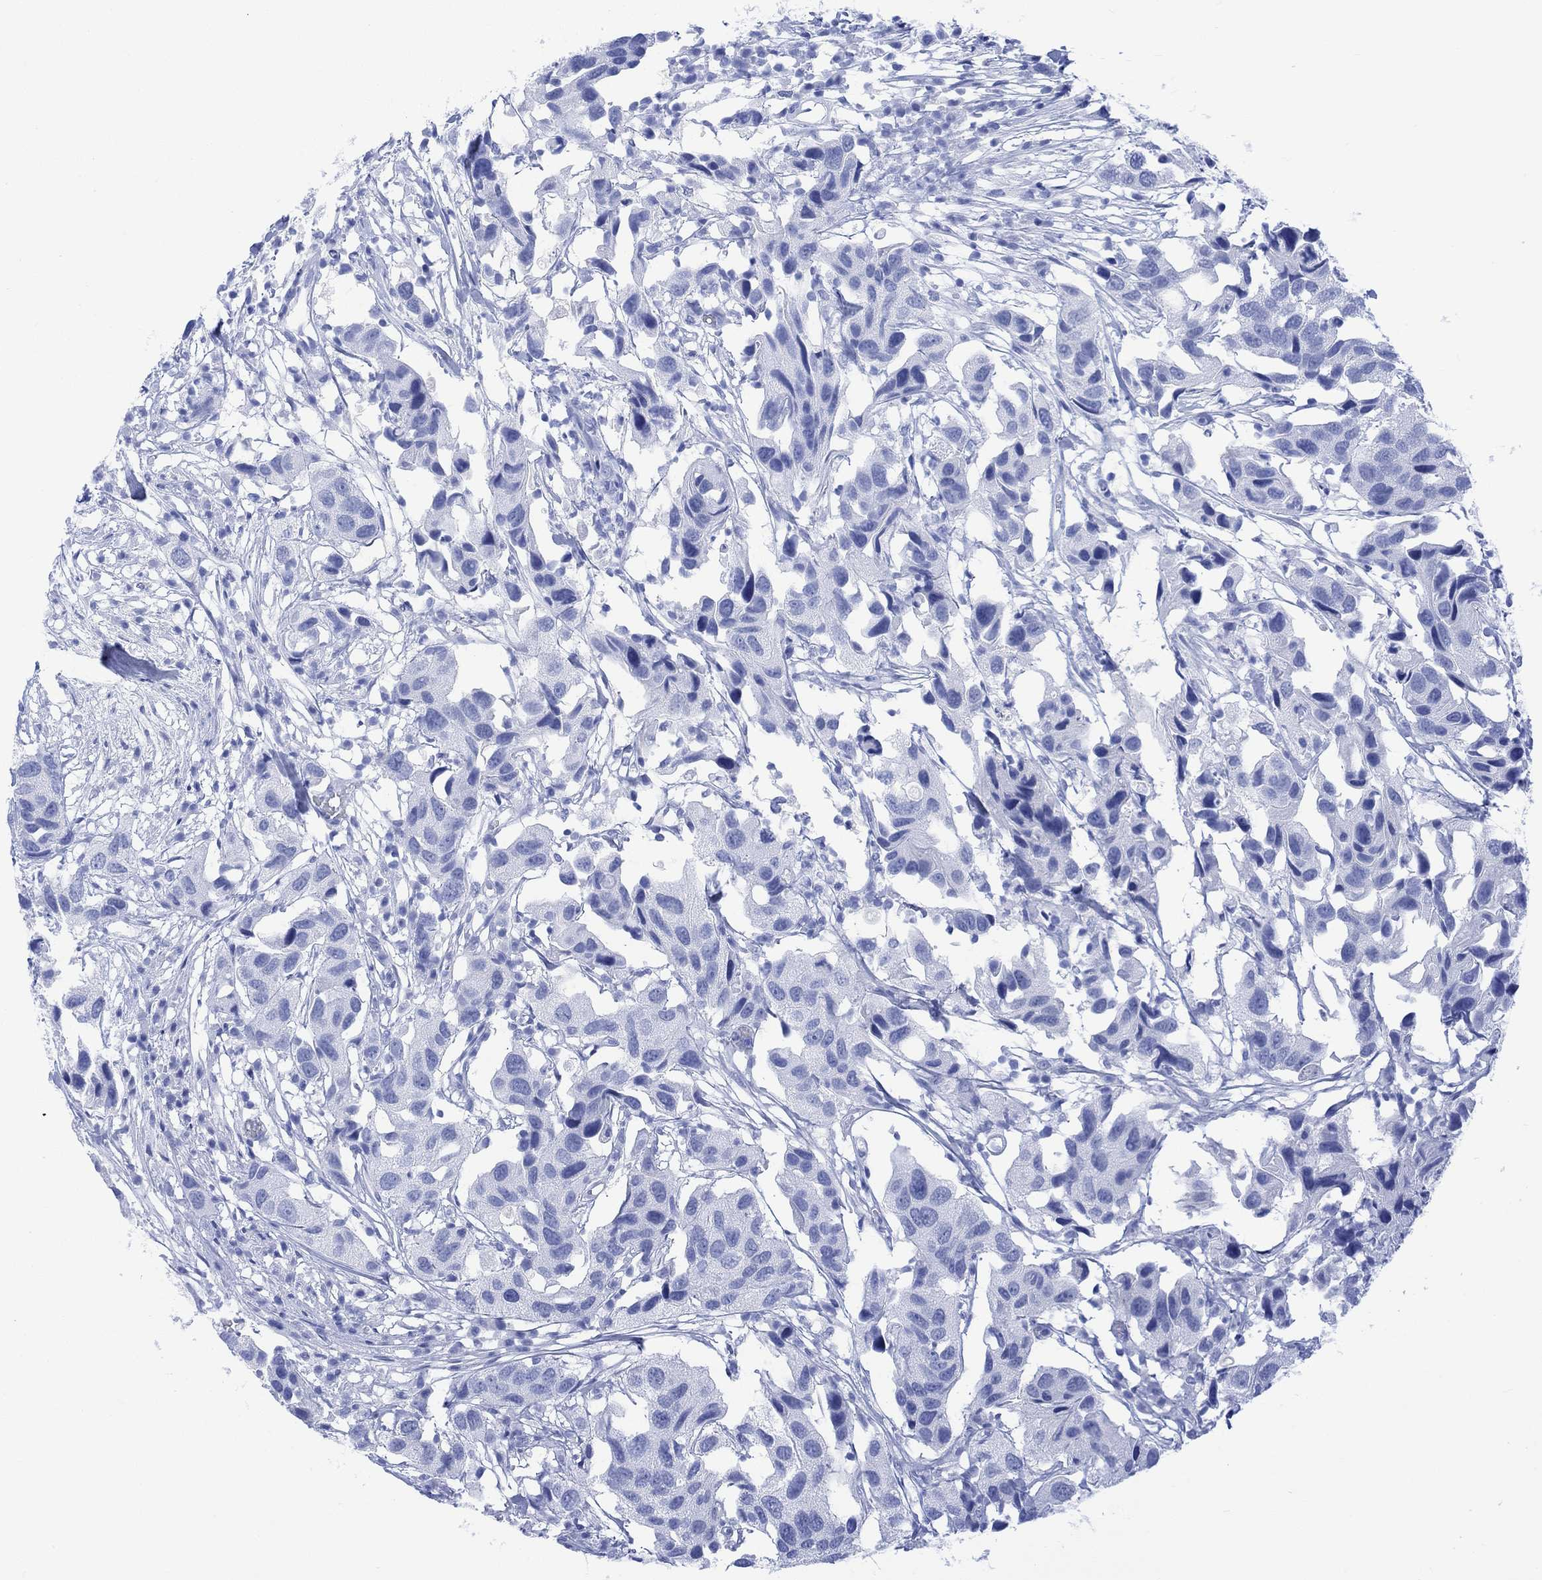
{"staining": {"intensity": "negative", "quantity": "none", "location": "none"}, "tissue": "urothelial cancer", "cell_type": "Tumor cells", "image_type": "cancer", "snomed": [{"axis": "morphology", "description": "Urothelial carcinoma, High grade"}, {"axis": "topography", "description": "Urinary bladder"}], "caption": "Immunohistochemistry image of neoplastic tissue: human high-grade urothelial carcinoma stained with DAB shows no significant protein expression in tumor cells.", "gene": "CELF4", "patient": {"sex": "male", "age": 79}}